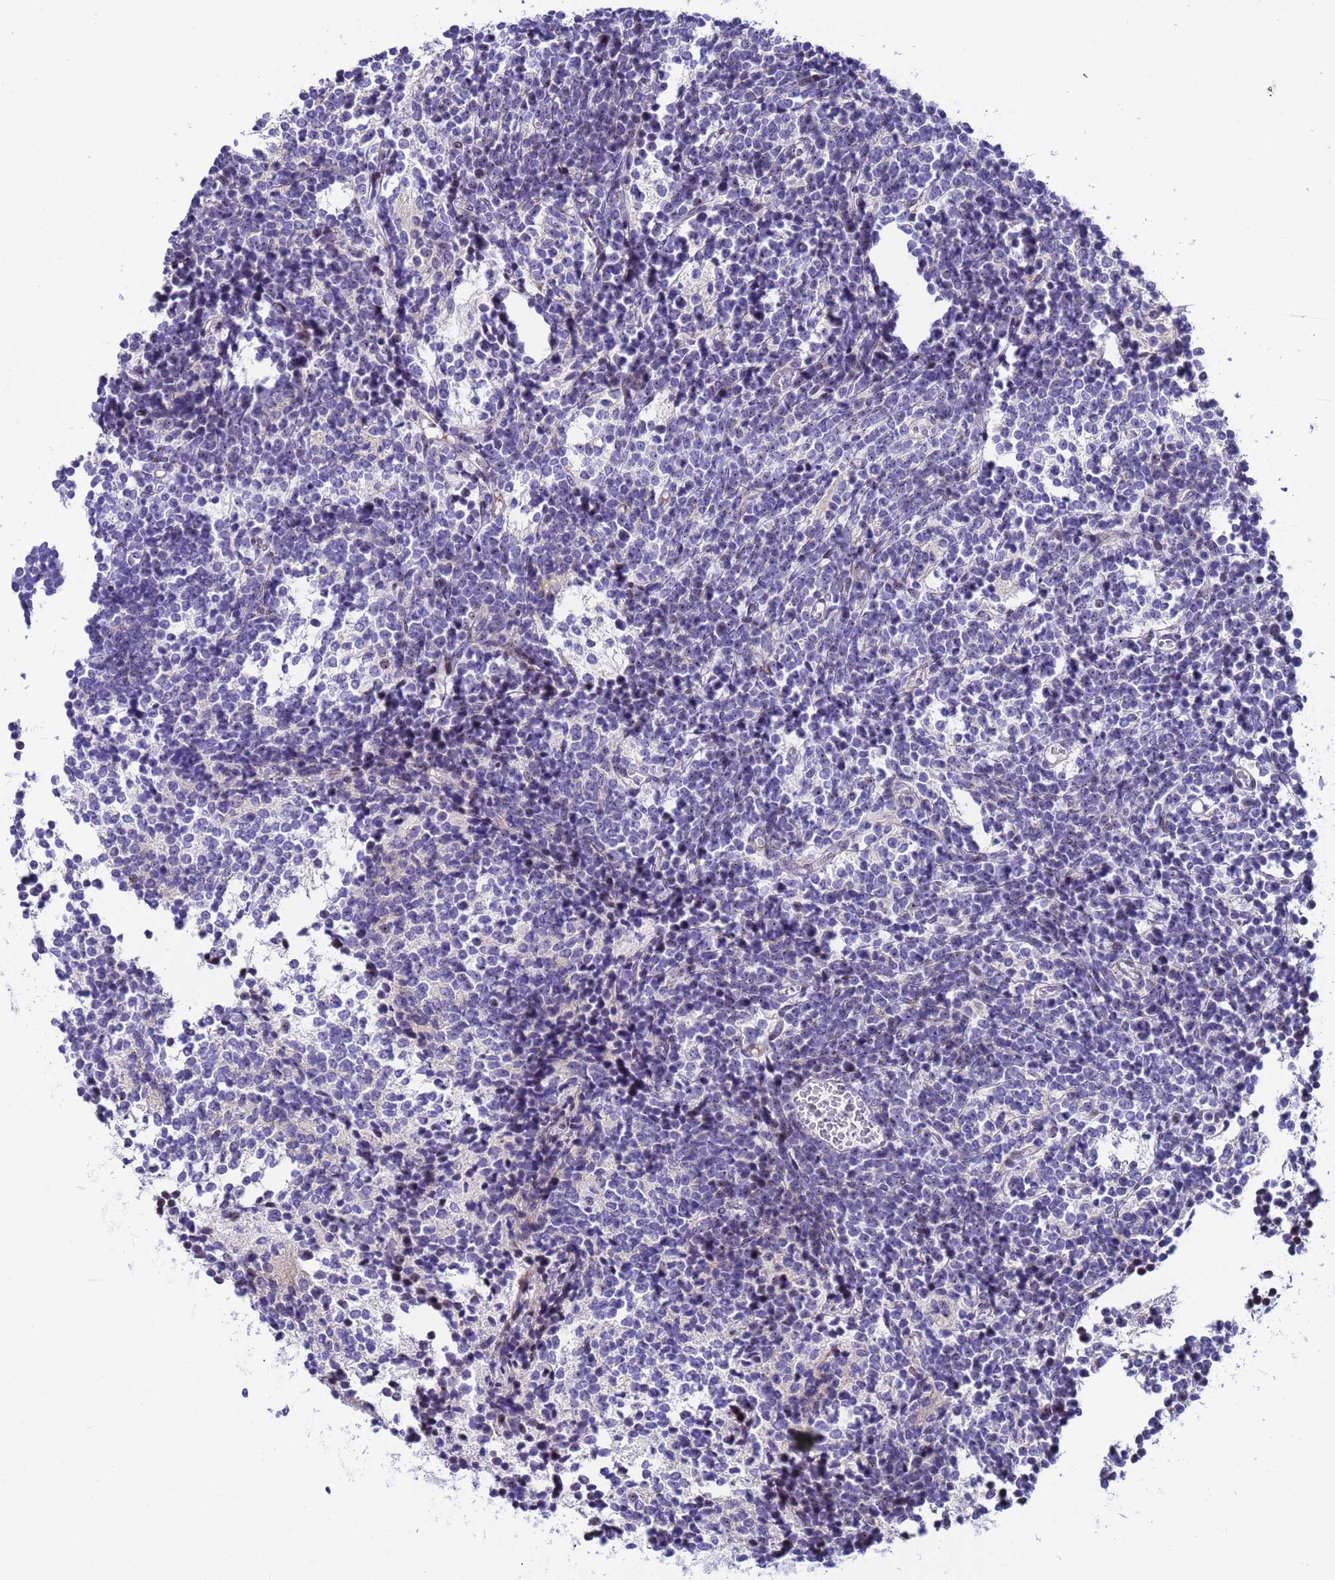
{"staining": {"intensity": "negative", "quantity": "none", "location": "none"}, "tissue": "glioma", "cell_type": "Tumor cells", "image_type": "cancer", "snomed": [{"axis": "morphology", "description": "Glioma, malignant, Low grade"}, {"axis": "topography", "description": "Brain"}], "caption": "Human malignant glioma (low-grade) stained for a protein using IHC demonstrates no expression in tumor cells.", "gene": "POP5", "patient": {"sex": "female", "age": 1}}